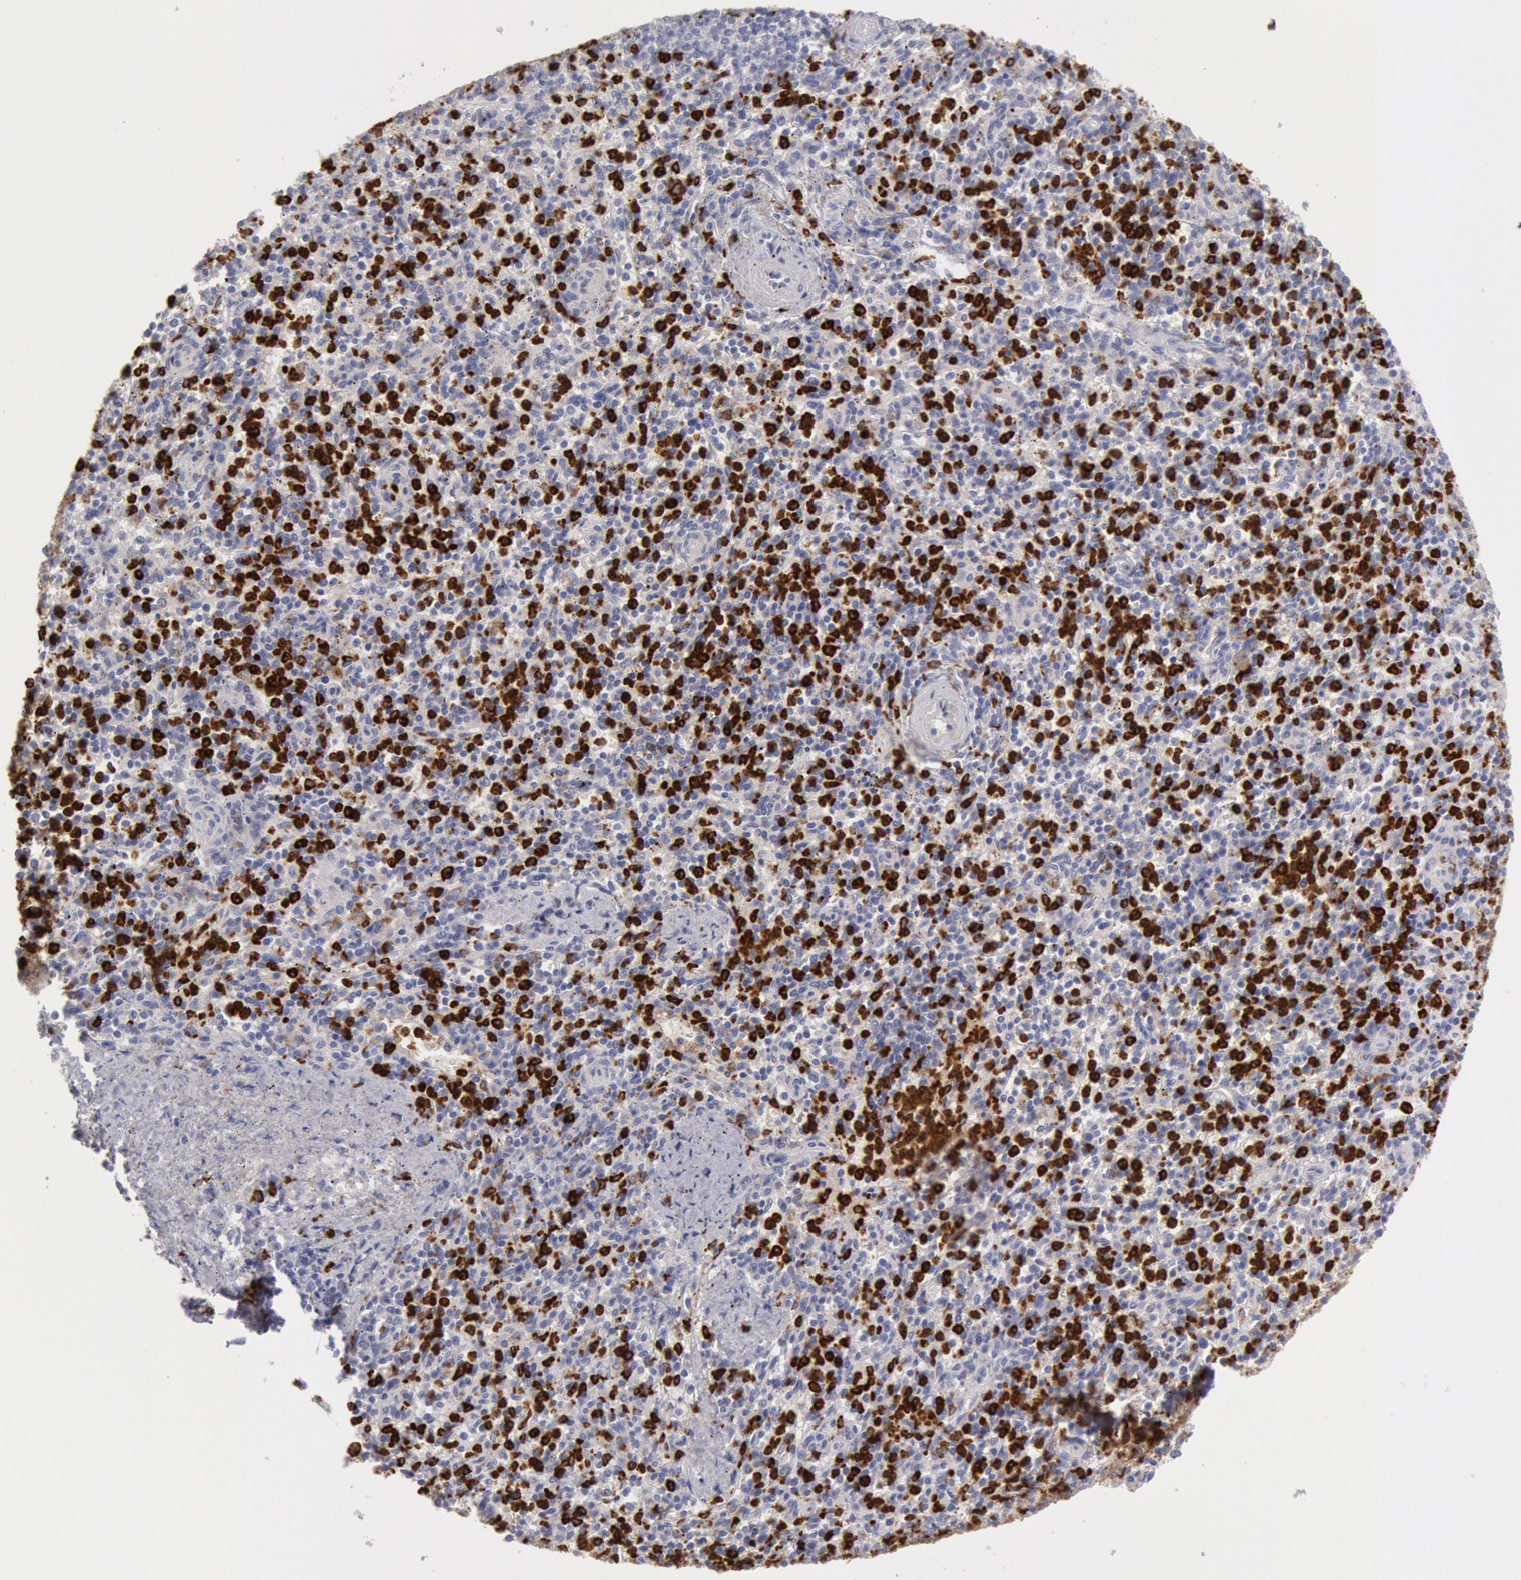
{"staining": {"intensity": "strong", "quantity": "<25%", "location": "cytoplasmic/membranous"}, "tissue": "spleen", "cell_type": "Cells in red pulp", "image_type": "normal", "snomed": [{"axis": "morphology", "description": "Normal tissue, NOS"}, {"axis": "topography", "description": "Spleen"}], "caption": "A brown stain shows strong cytoplasmic/membranous staining of a protein in cells in red pulp of unremarkable spleen.", "gene": "FCN1", "patient": {"sex": "male", "age": 72}}